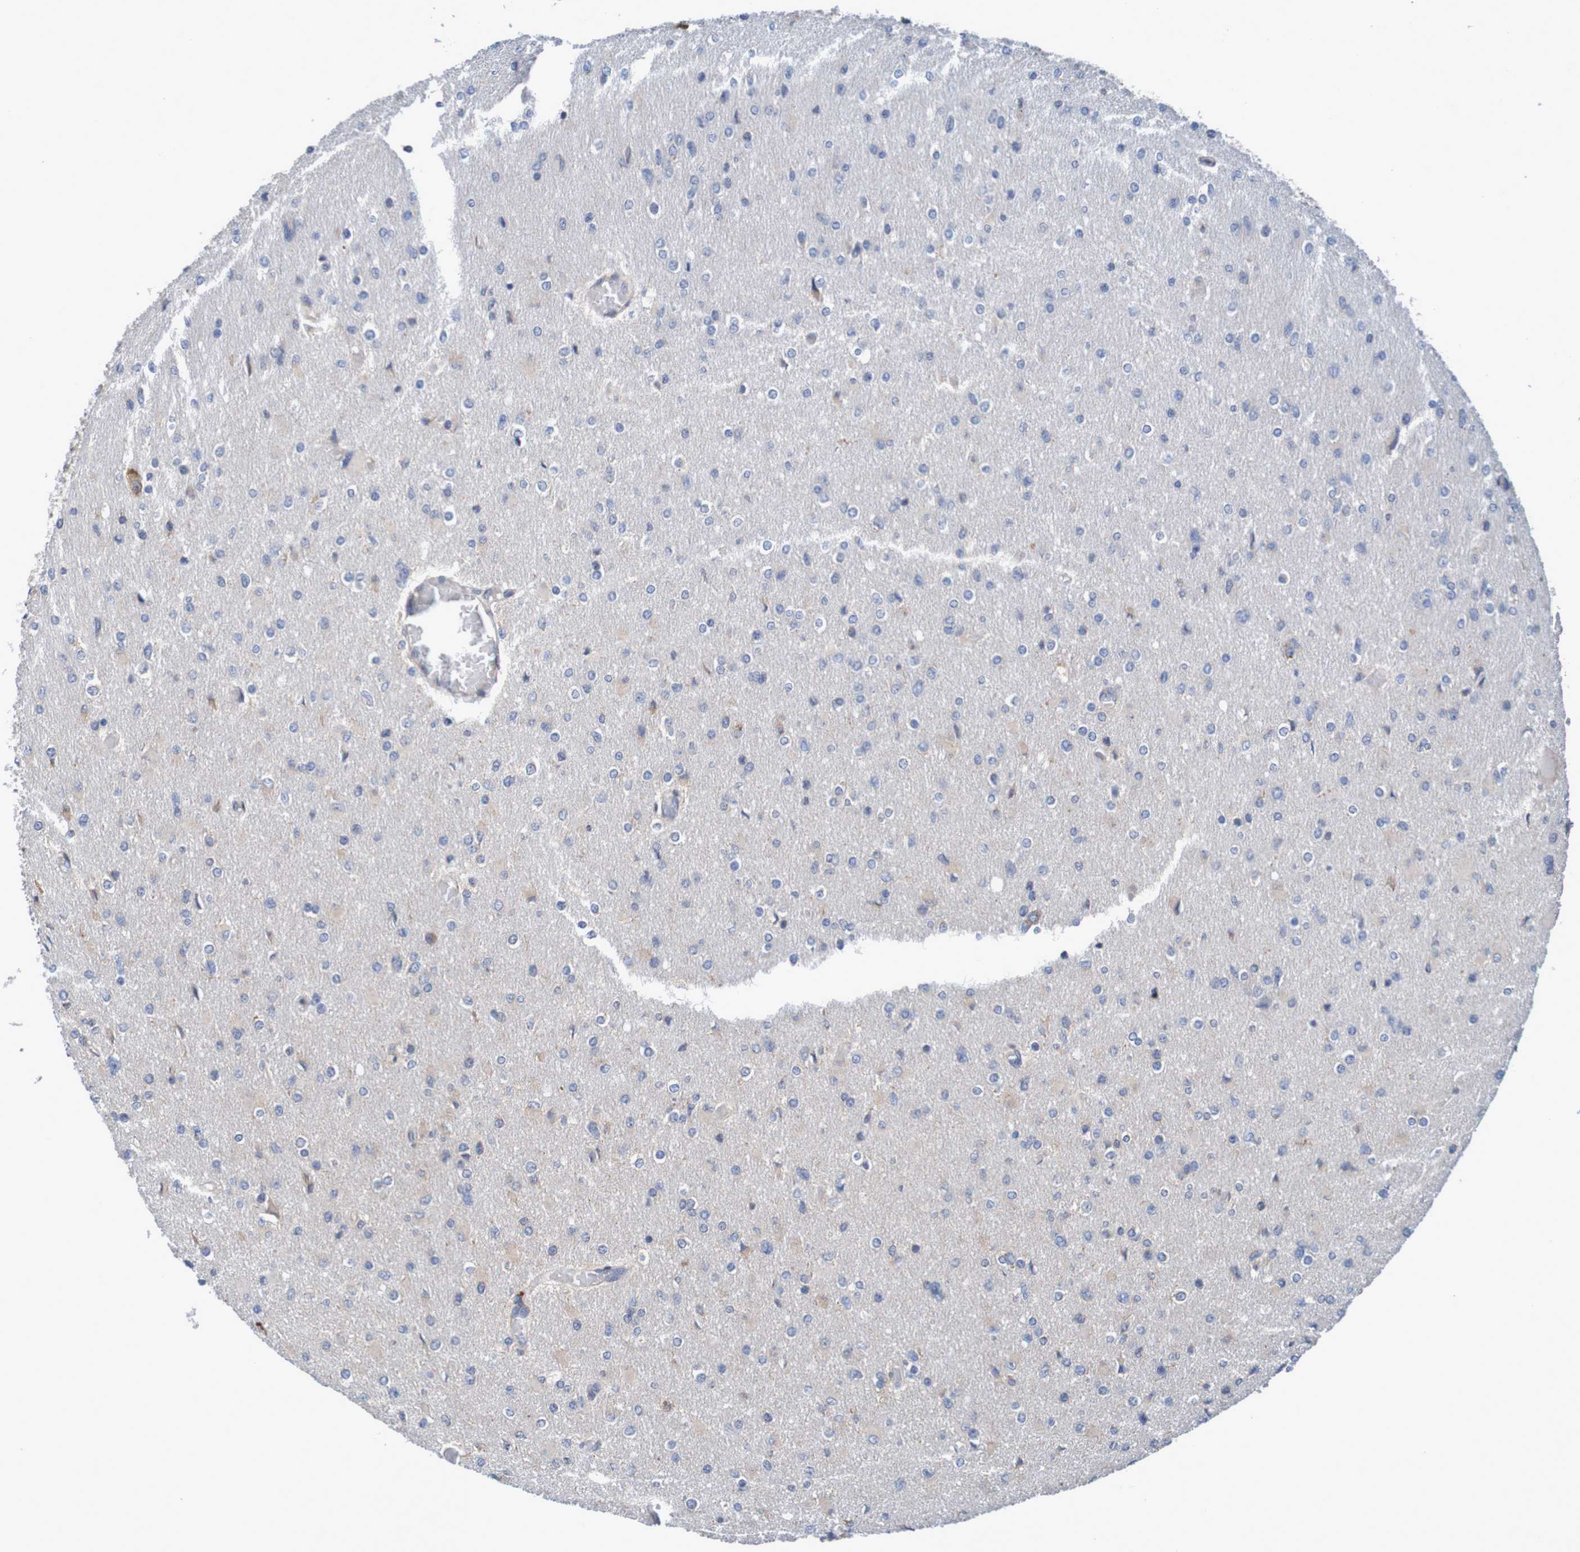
{"staining": {"intensity": "negative", "quantity": "none", "location": "none"}, "tissue": "glioma", "cell_type": "Tumor cells", "image_type": "cancer", "snomed": [{"axis": "morphology", "description": "Glioma, malignant, High grade"}, {"axis": "topography", "description": "Cerebral cortex"}], "caption": "This is a micrograph of IHC staining of malignant glioma (high-grade), which shows no positivity in tumor cells.", "gene": "CLDN18", "patient": {"sex": "female", "age": 36}}